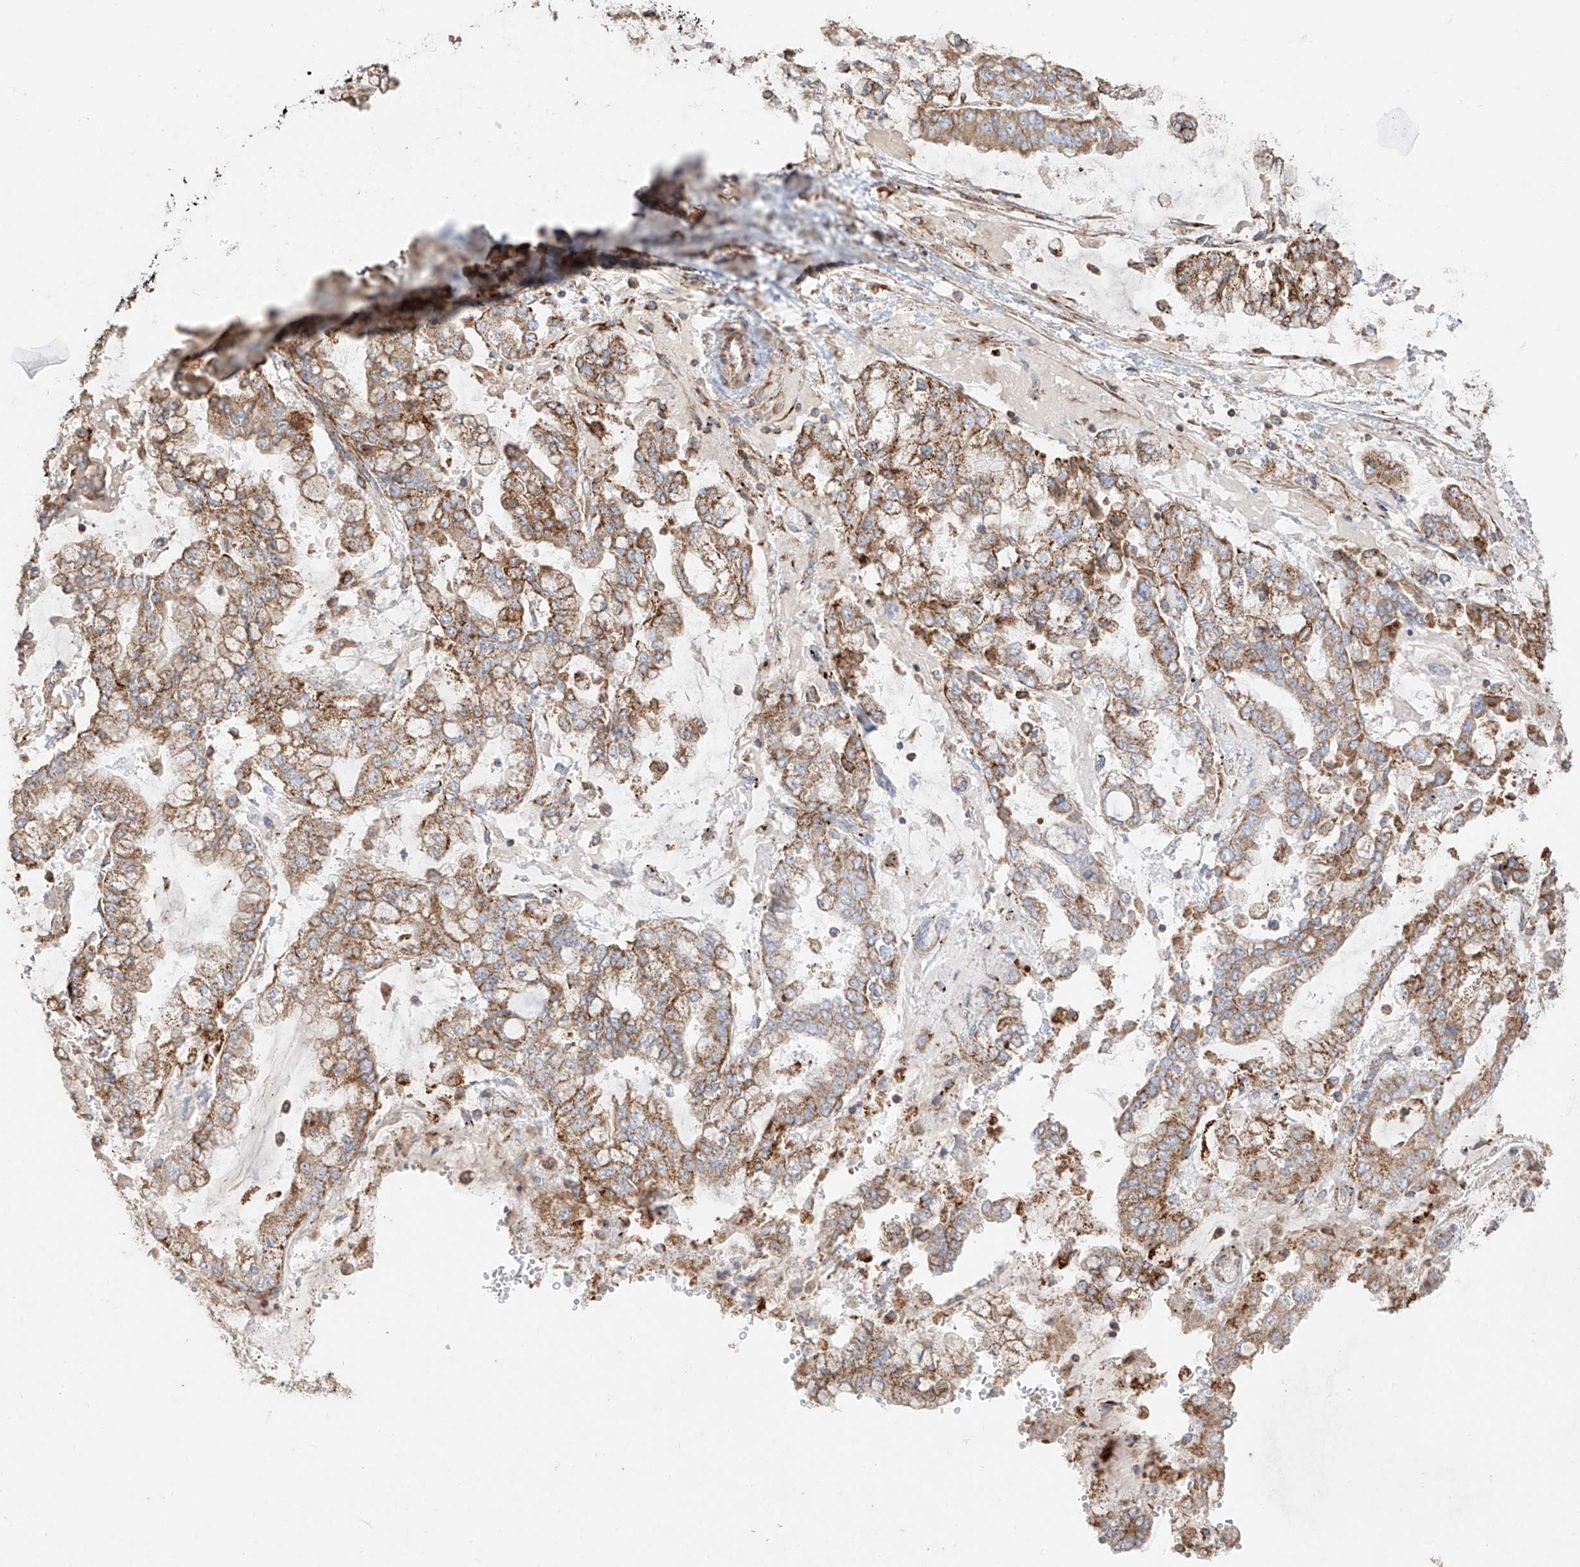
{"staining": {"intensity": "moderate", "quantity": ">75%", "location": "cytoplasmic/membranous"}, "tissue": "stomach cancer", "cell_type": "Tumor cells", "image_type": "cancer", "snomed": [{"axis": "morphology", "description": "Normal tissue, NOS"}, {"axis": "morphology", "description": "Adenocarcinoma, NOS"}, {"axis": "topography", "description": "Stomach, upper"}, {"axis": "topography", "description": "Stomach"}], "caption": "A high-resolution micrograph shows immunohistochemistry staining of adenocarcinoma (stomach), which reveals moderate cytoplasmic/membranous positivity in approximately >75% of tumor cells.", "gene": "COLGALT2", "patient": {"sex": "male", "age": 76}}